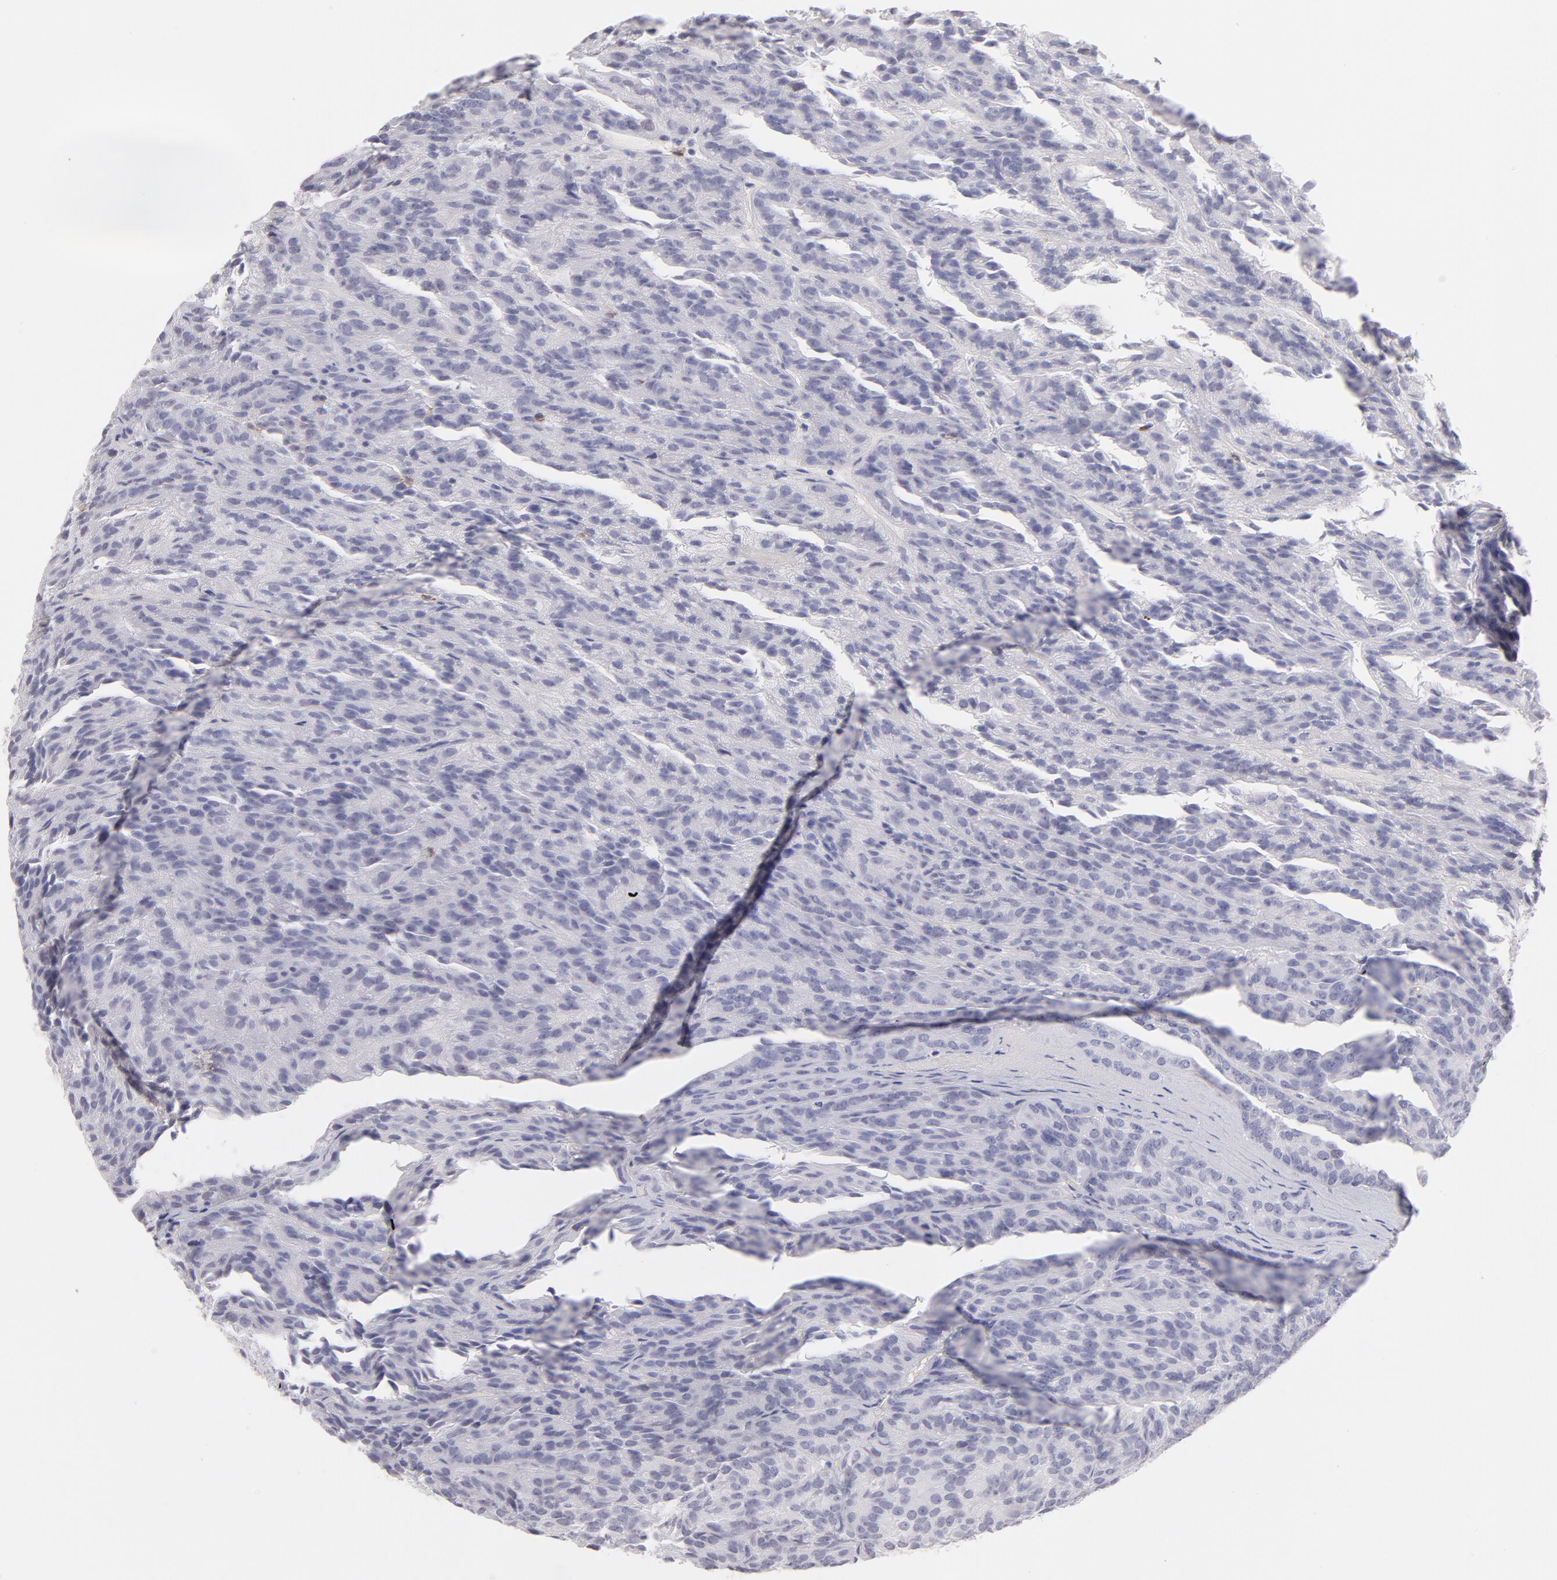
{"staining": {"intensity": "negative", "quantity": "none", "location": "none"}, "tissue": "renal cancer", "cell_type": "Tumor cells", "image_type": "cancer", "snomed": [{"axis": "morphology", "description": "Adenocarcinoma, NOS"}, {"axis": "topography", "description": "Kidney"}], "caption": "Histopathology image shows no significant protein staining in tumor cells of adenocarcinoma (renal).", "gene": "LTB4R", "patient": {"sex": "male", "age": 46}}